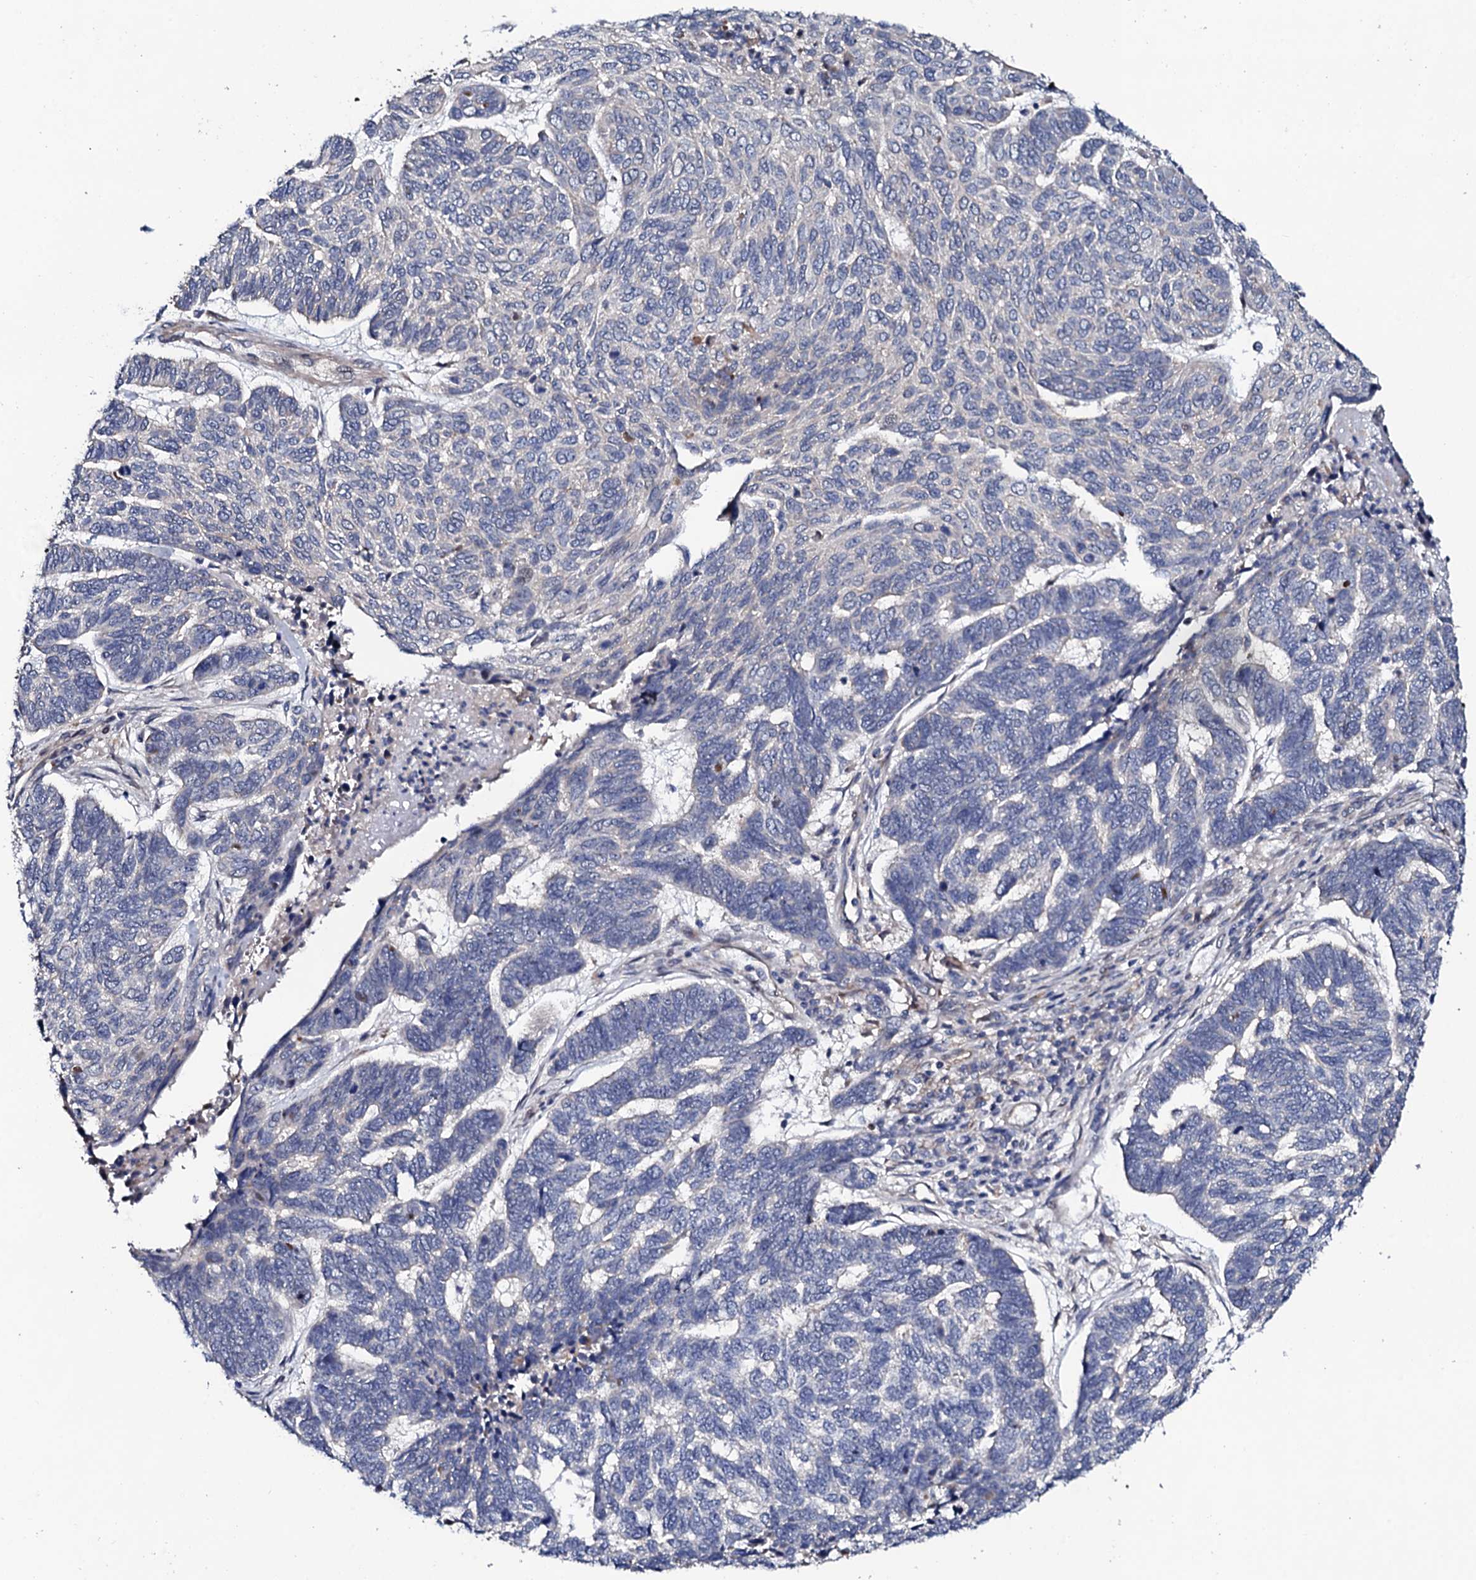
{"staining": {"intensity": "negative", "quantity": "none", "location": "none"}, "tissue": "skin cancer", "cell_type": "Tumor cells", "image_type": "cancer", "snomed": [{"axis": "morphology", "description": "Basal cell carcinoma"}, {"axis": "topography", "description": "Skin"}], "caption": "Immunohistochemical staining of skin cancer (basal cell carcinoma) exhibits no significant expression in tumor cells.", "gene": "CIAO2A", "patient": {"sex": "female", "age": 65}}